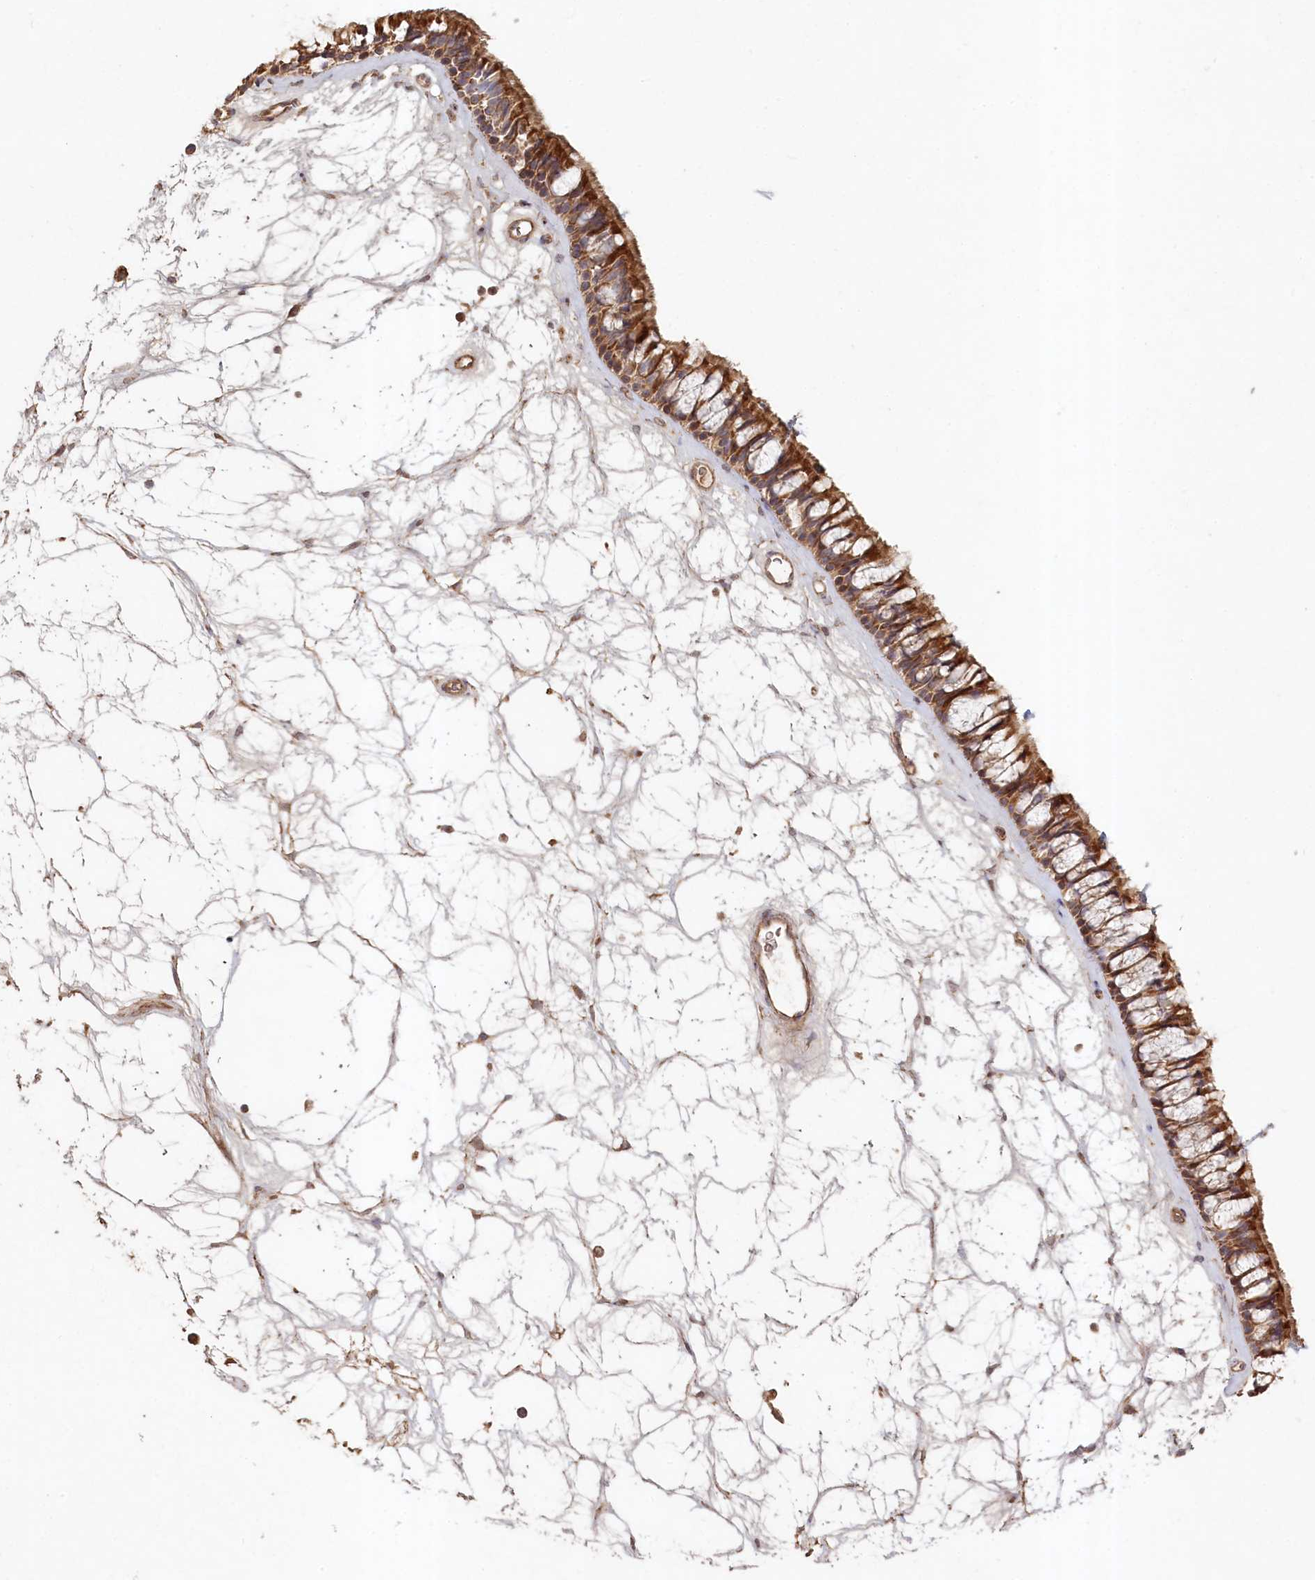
{"staining": {"intensity": "moderate", "quantity": ">75%", "location": "cytoplasmic/membranous"}, "tissue": "nasopharynx", "cell_type": "Respiratory epithelial cells", "image_type": "normal", "snomed": [{"axis": "morphology", "description": "Normal tissue, NOS"}, {"axis": "topography", "description": "Nasopharynx"}], "caption": "This image displays benign nasopharynx stained with immunohistochemistry to label a protein in brown. The cytoplasmic/membranous of respiratory epithelial cells show moderate positivity for the protein. Nuclei are counter-stained blue.", "gene": "HAL", "patient": {"sex": "male", "age": 64}}